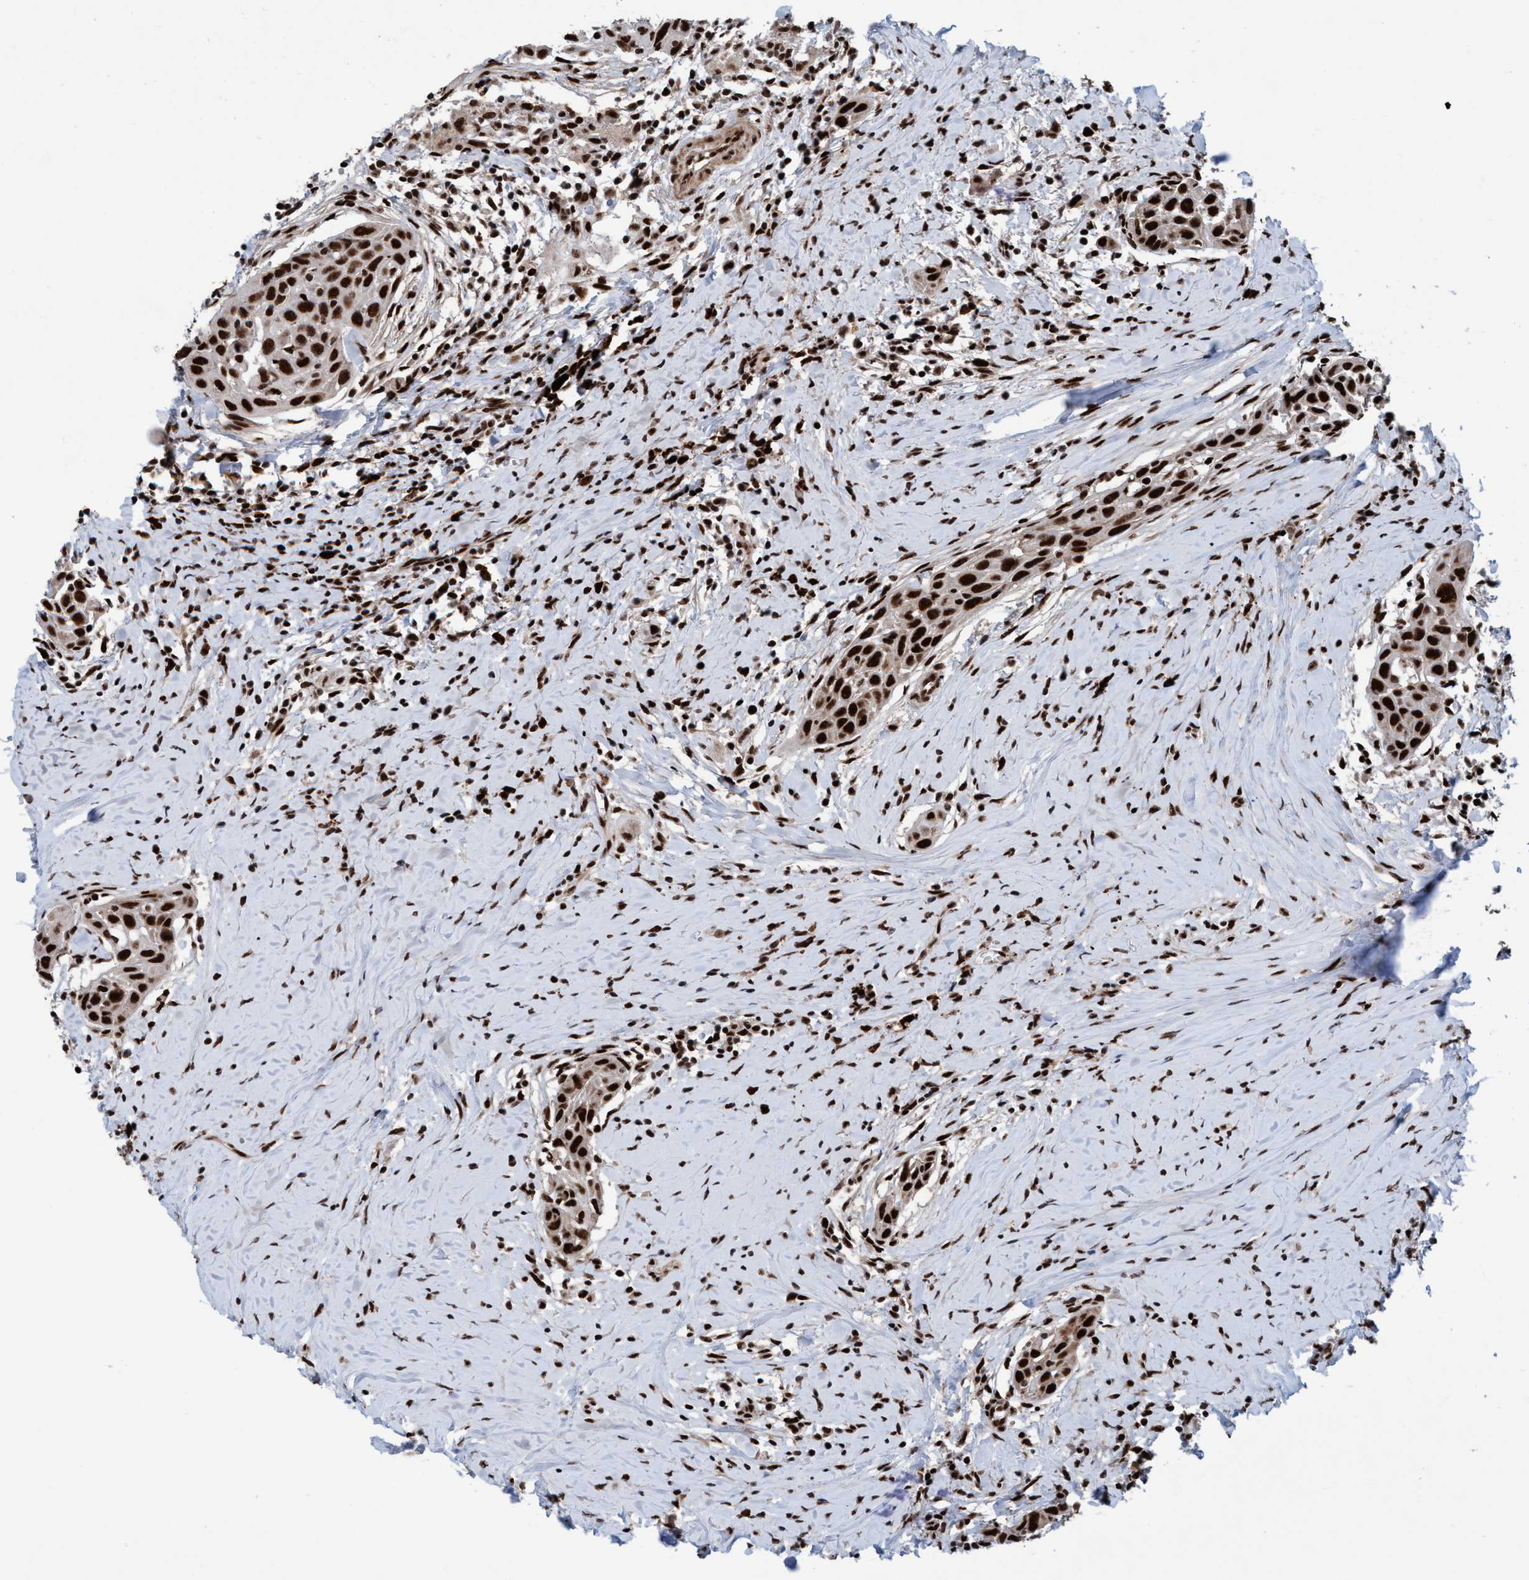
{"staining": {"intensity": "strong", "quantity": ">75%", "location": "nuclear"}, "tissue": "head and neck cancer", "cell_type": "Tumor cells", "image_type": "cancer", "snomed": [{"axis": "morphology", "description": "Squamous cell carcinoma, NOS"}, {"axis": "topography", "description": "Oral tissue"}, {"axis": "topography", "description": "Head-Neck"}], "caption": "Head and neck squamous cell carcinoma tissue shows strong nuclear expression in about >75% of tumor cells, visualized by immunohistochemistry. (IHC, brightfield microscopy, high magnification).", "gene": "TOPBP1", "patient": {"sex": "female", "age": 50}}